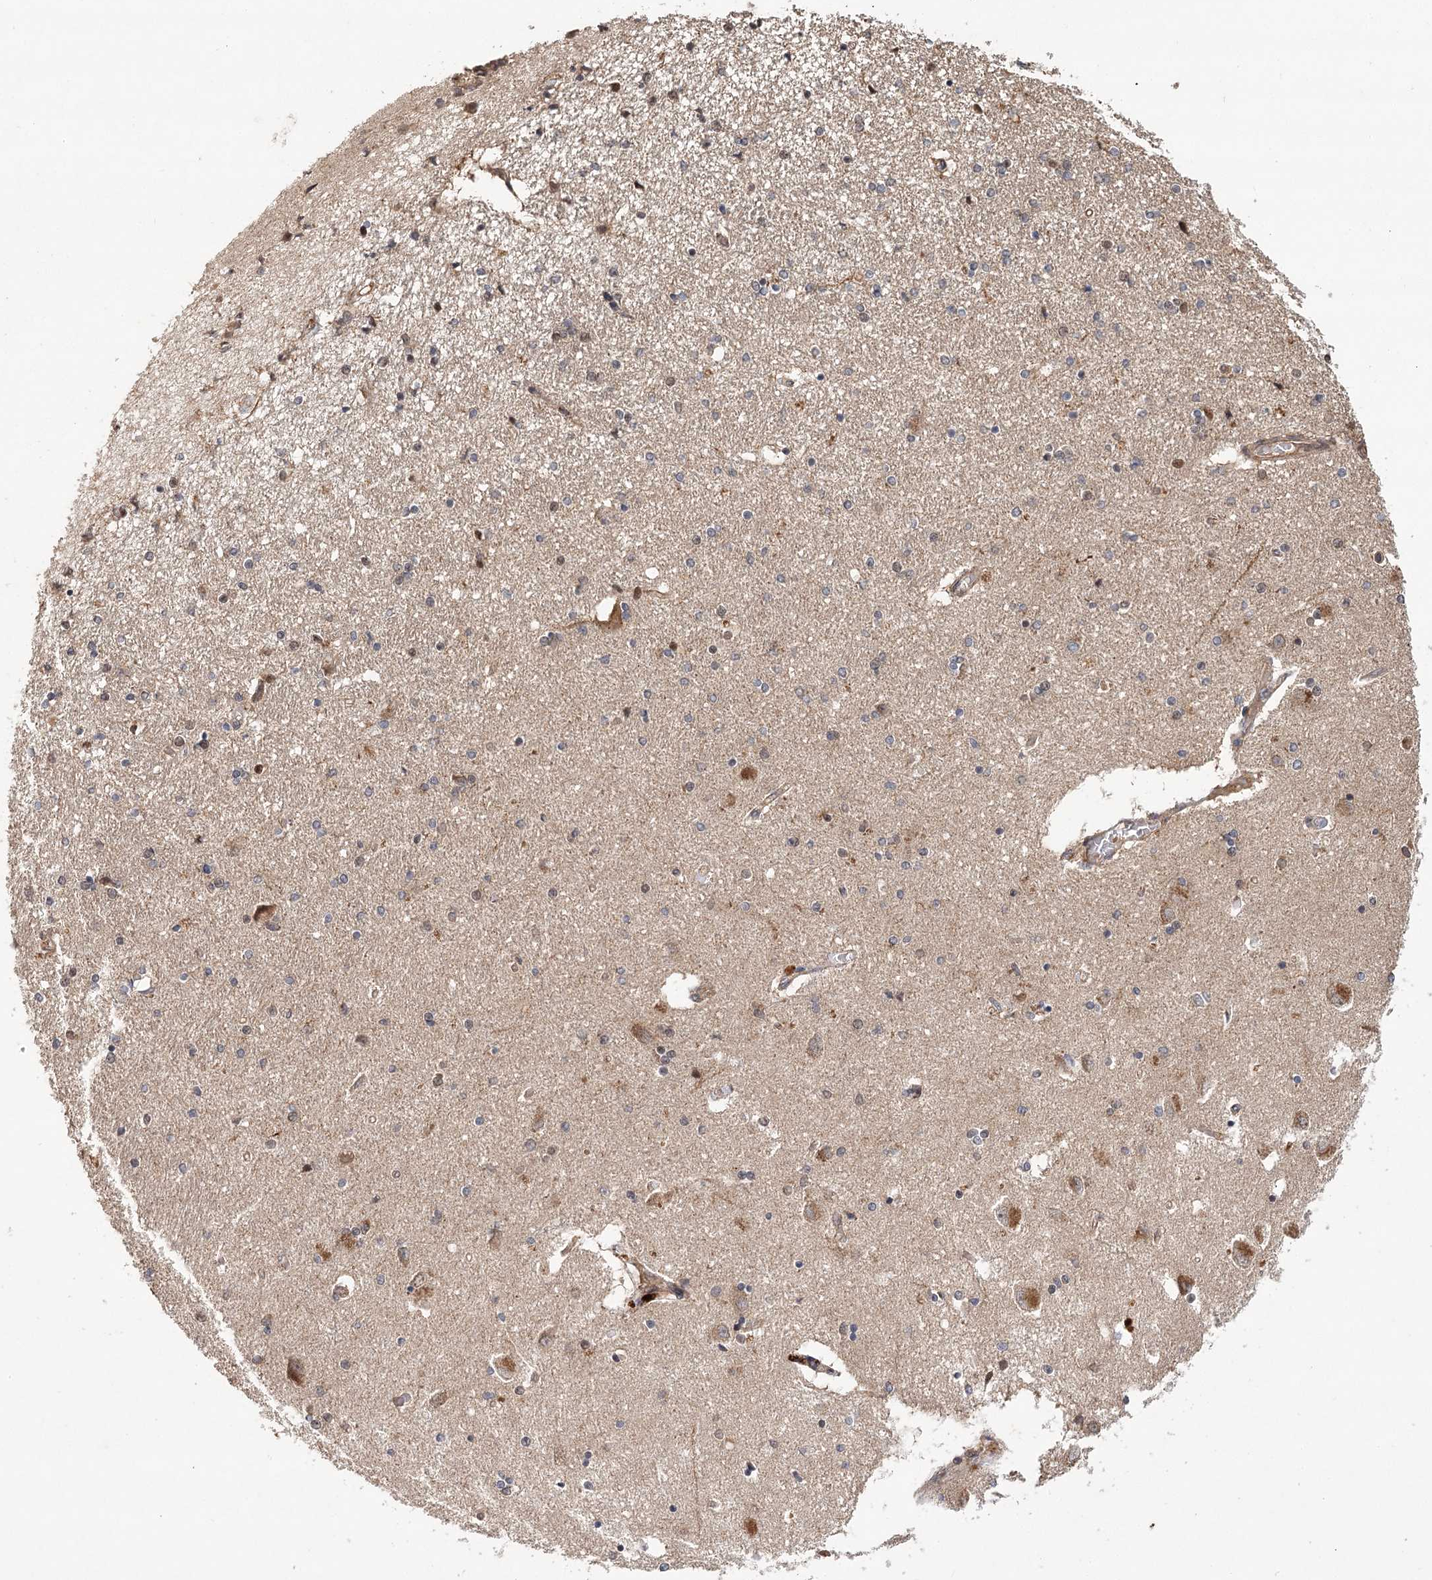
{"staining": {"intensity": "weak", "quantity": "<25%", "location": "cytoplasmic/membranous"}, "tissue": "hippocampus", "cell_type": "Glial cells", "image_type": "normal", "snomed": [{"axis": "morphology", "description": "Normal tissue, NOS"}, {"axis": "topography", "description": "Hippocampus"}], "caption": "The micrograph shows no significant staining in glial cells of hippocampus.", "gene": "LSS", "patient": {"sex": "female", "age": 54}}